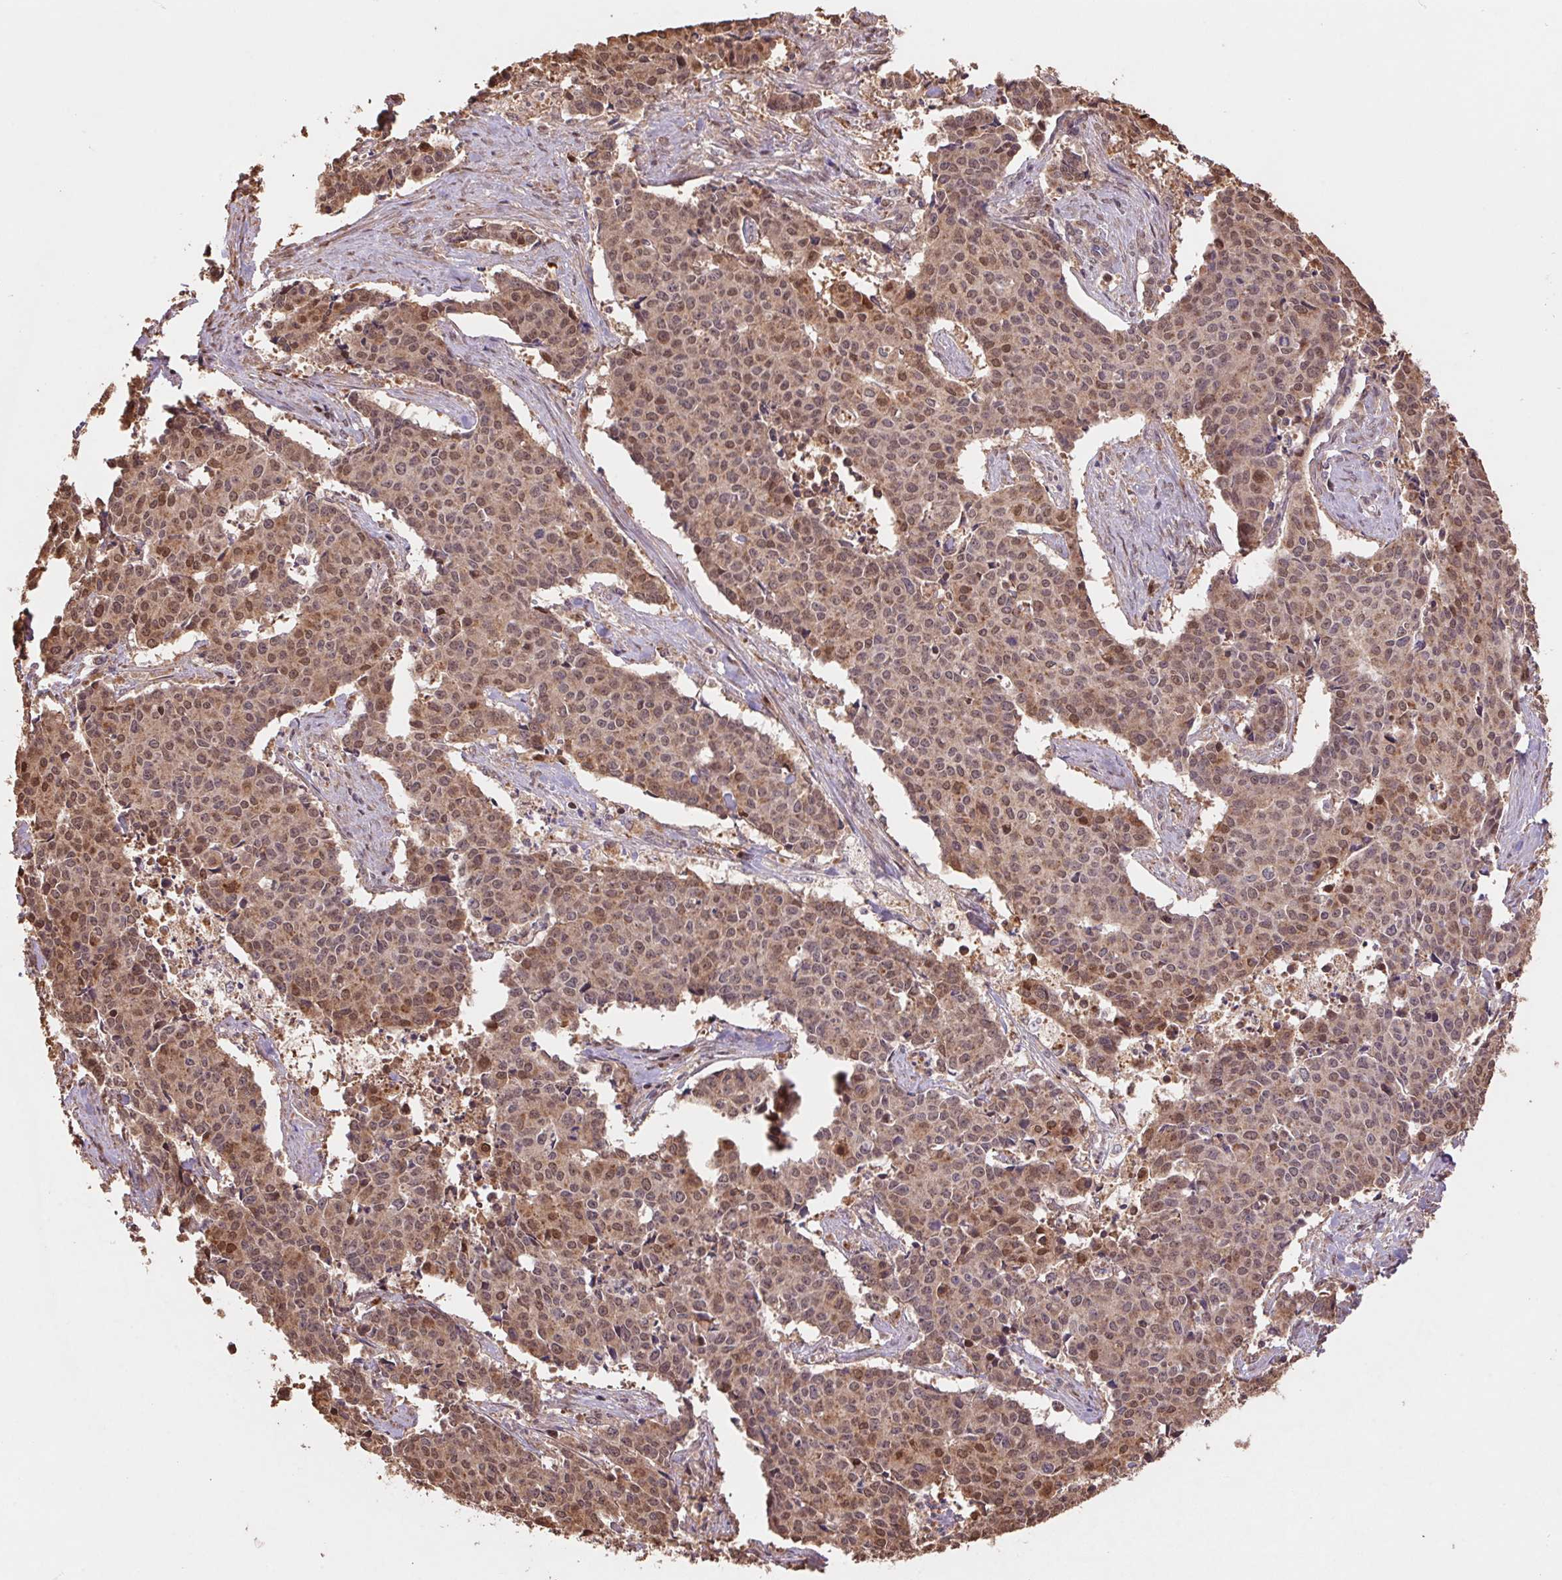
{"staining": {"intensity": "moderate", "quantity": ">75%", "location": "nuclear"}, "tissue": "cervical cancer", "cell_type": "Tumor cells", "image_type": "cancer", "snomed": [{"axis": "morphology", "description": "Squamous cell carcinoma, NOS"}, {"axis": "topography", "description": "Cervix"}], "caption": "Cervical squamous cell carcinoma stained with DAB immunohistochemistry reveals medium levels of moderate nuclear expression in approximately >75% of tumor cells.", "gene": "CUTA", "patient": {"sex": "female", "age": 28}}